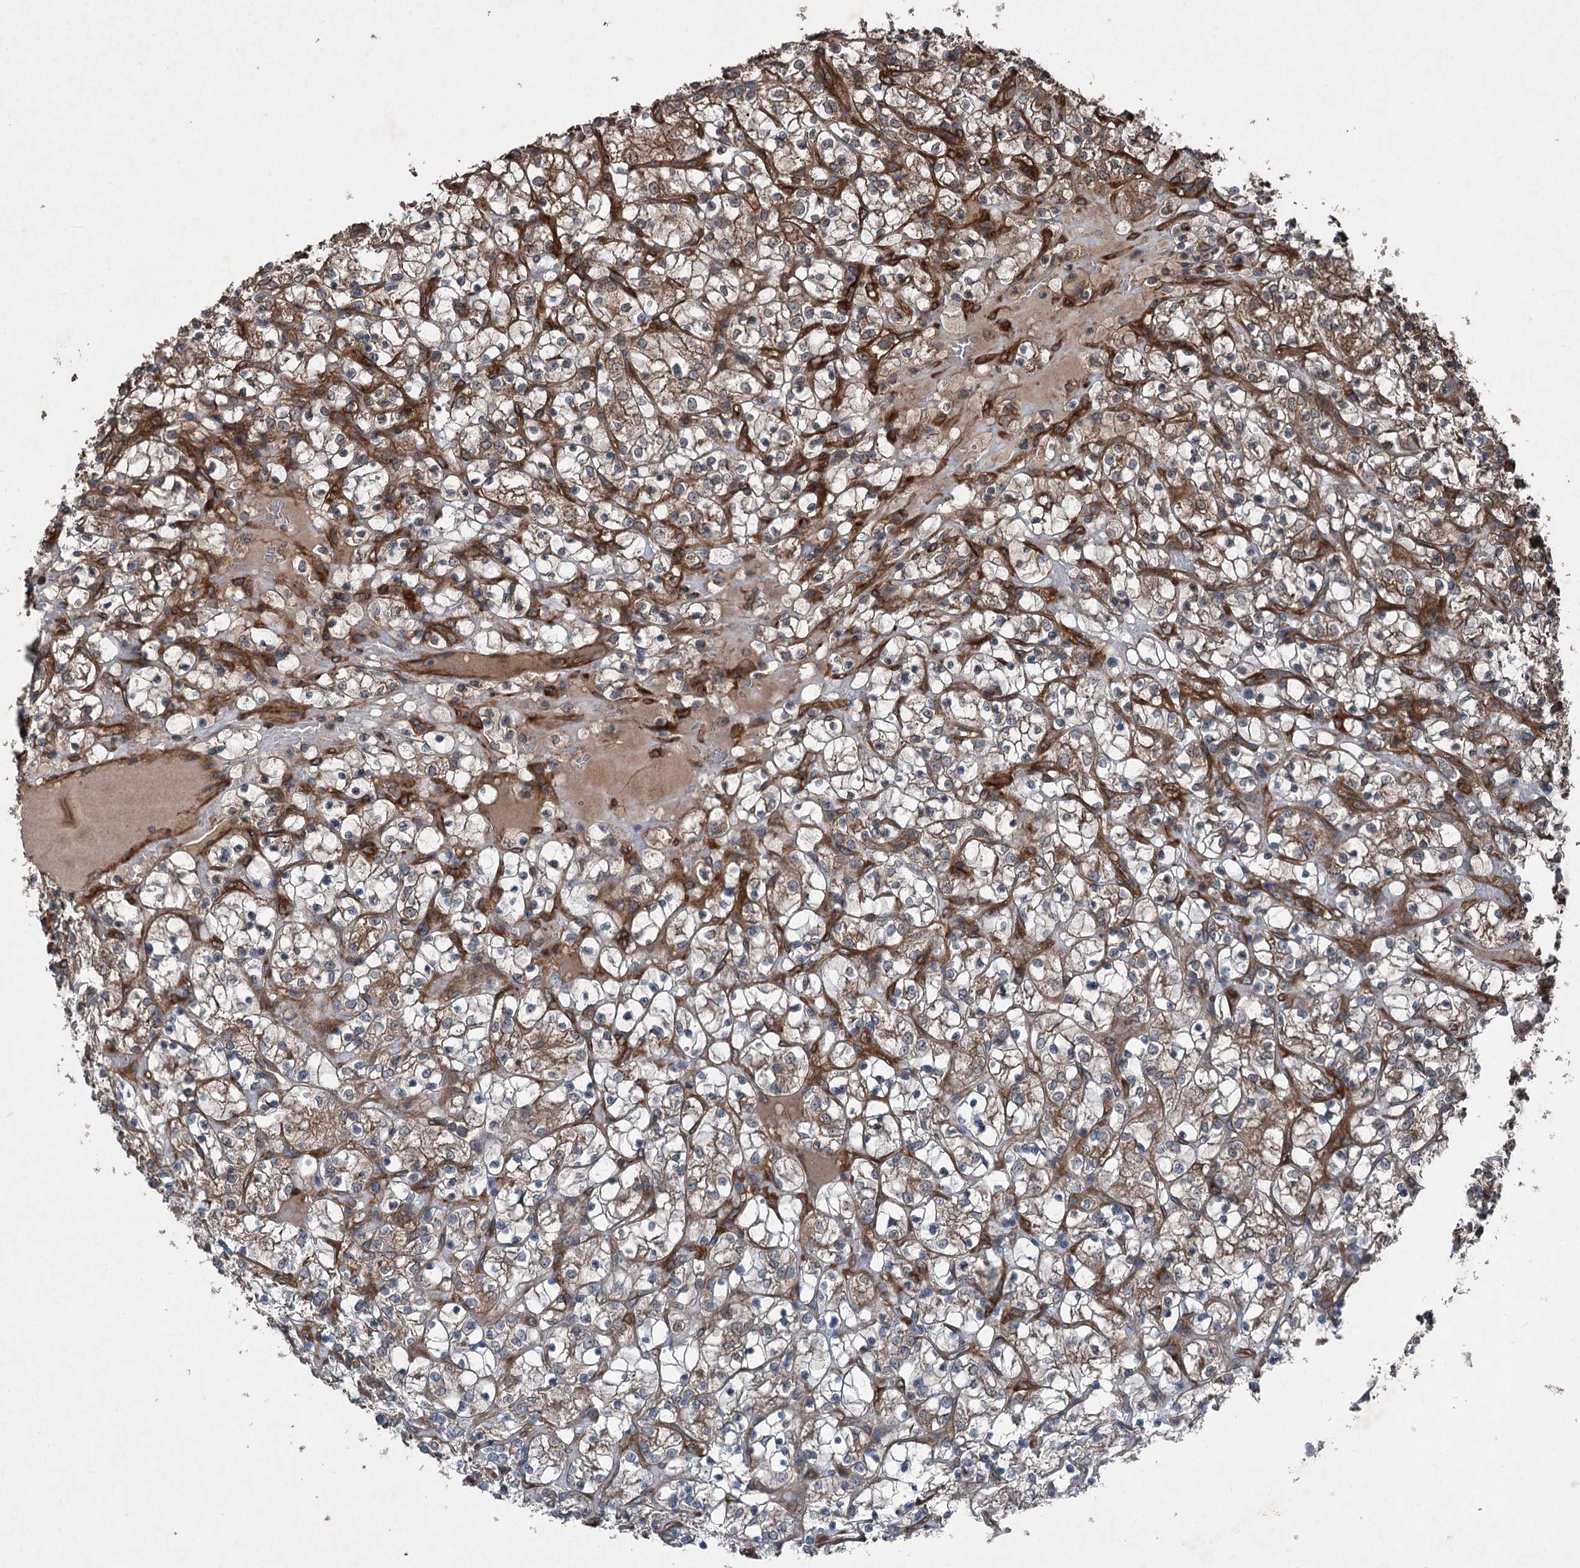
{"staining": {"intensity": "moderate", "quantity": ">75%", "location": "cytoplasmic/membranous"}, "tissue": "renal cancer", "cell_type": "Tumor cells", "image_type": "cancer", "snomed": [{"axis": "morphology", "description": "Adenocarcinoma, NOS"}, {"axis": "topography", "description": "Kidney"}], "caption": "The immunohistochemical stain highlights moderate cytoplasmic/membranous expression in tumor cells of renal cancer tissue.", "gene": "RNF214", "patient": {"sex": "female", "age": 69}}